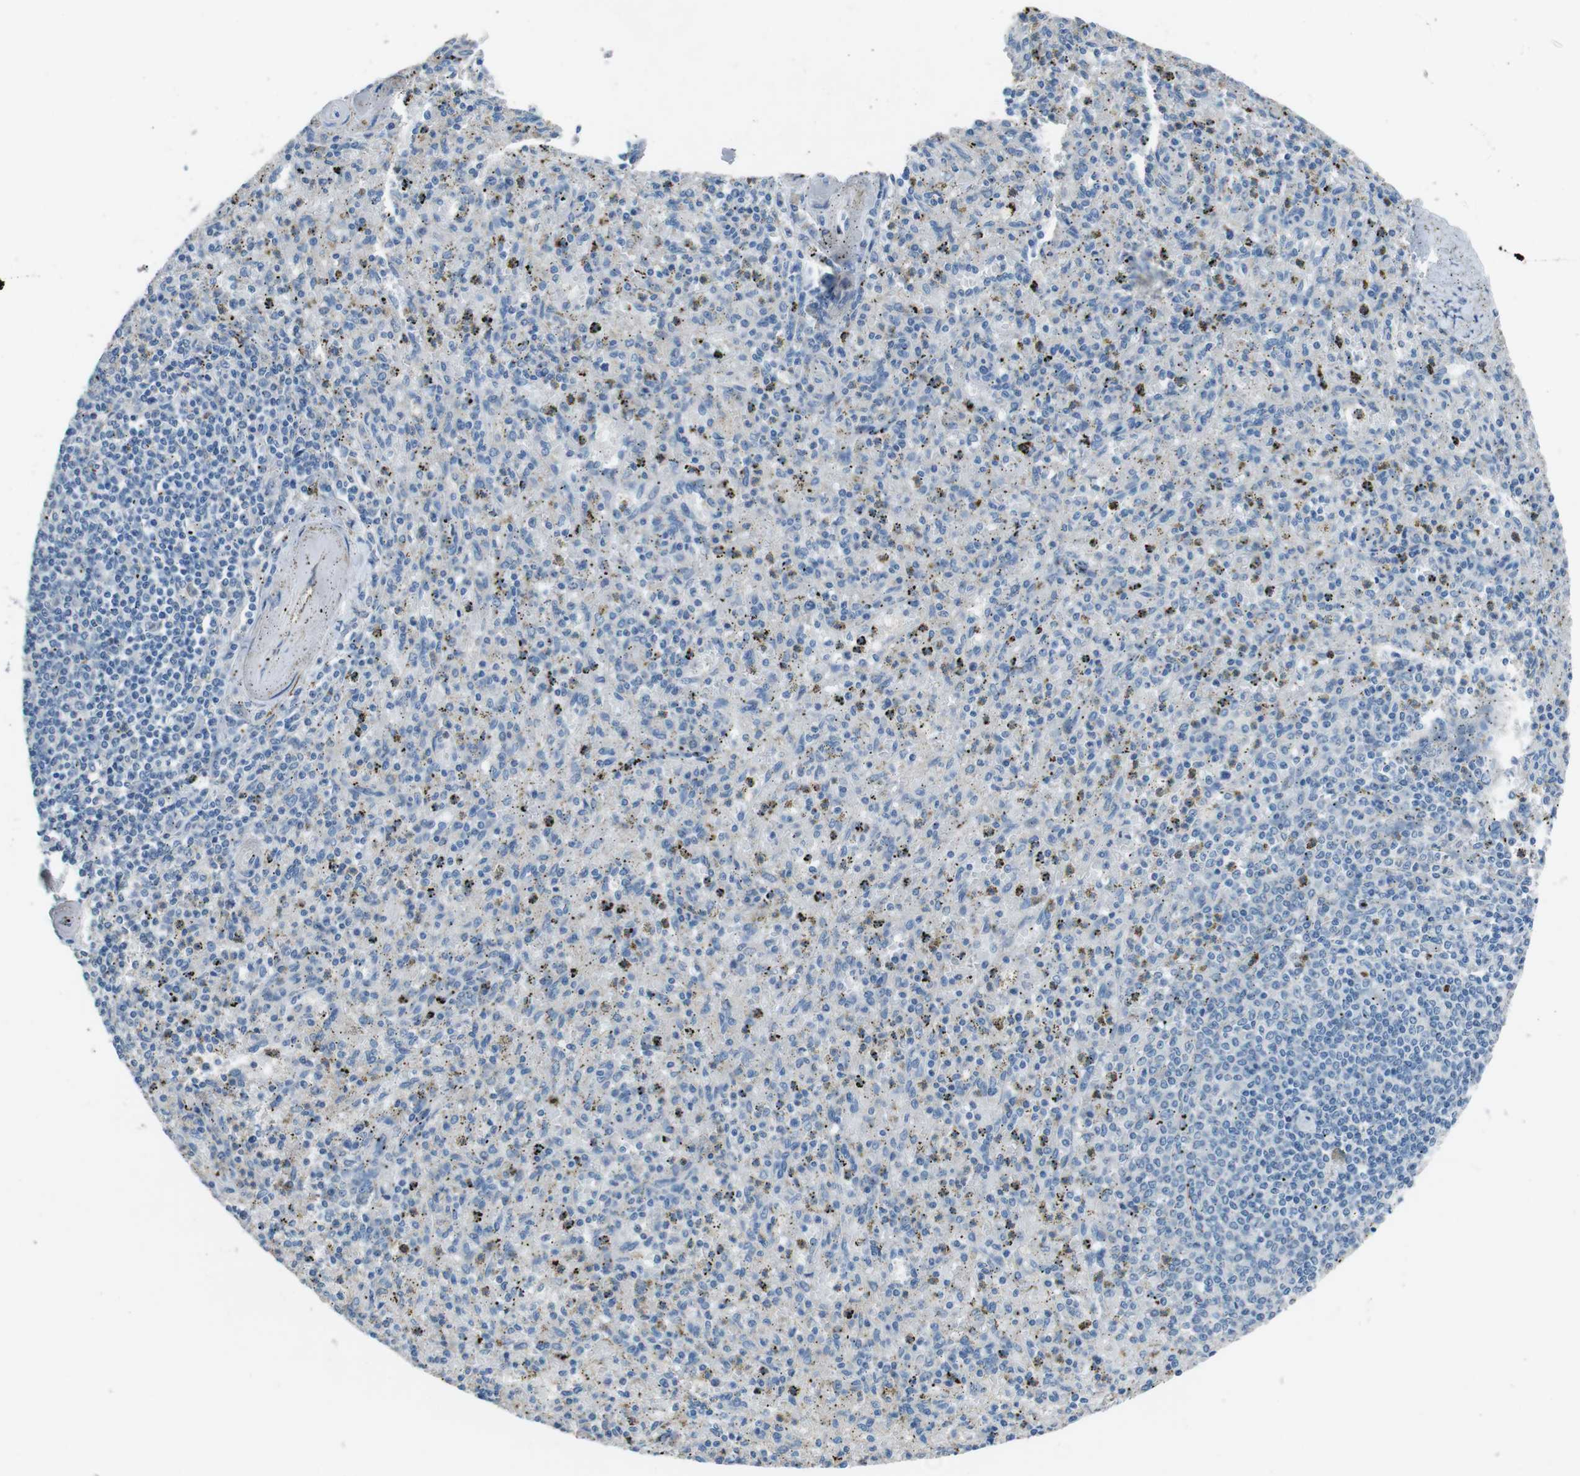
{"staining": {"intensity": "negative", "quantity": "none", "location": "none"}, "tissue": "spleen", "cell_type": "Cells in red pulp", "image_type": "normal", "snomed": [{"axis": "morphology", "description": "Normal tissue, NOS"}, {"axis": "topography", "description": "Spleen"}], "caption": "Immunohistochemistry (IHC) of normal human spleen shows no positivity in cells in red pulp.", "gene": "CYP2C19", "patient": {"sex": "male", "age": 72}}